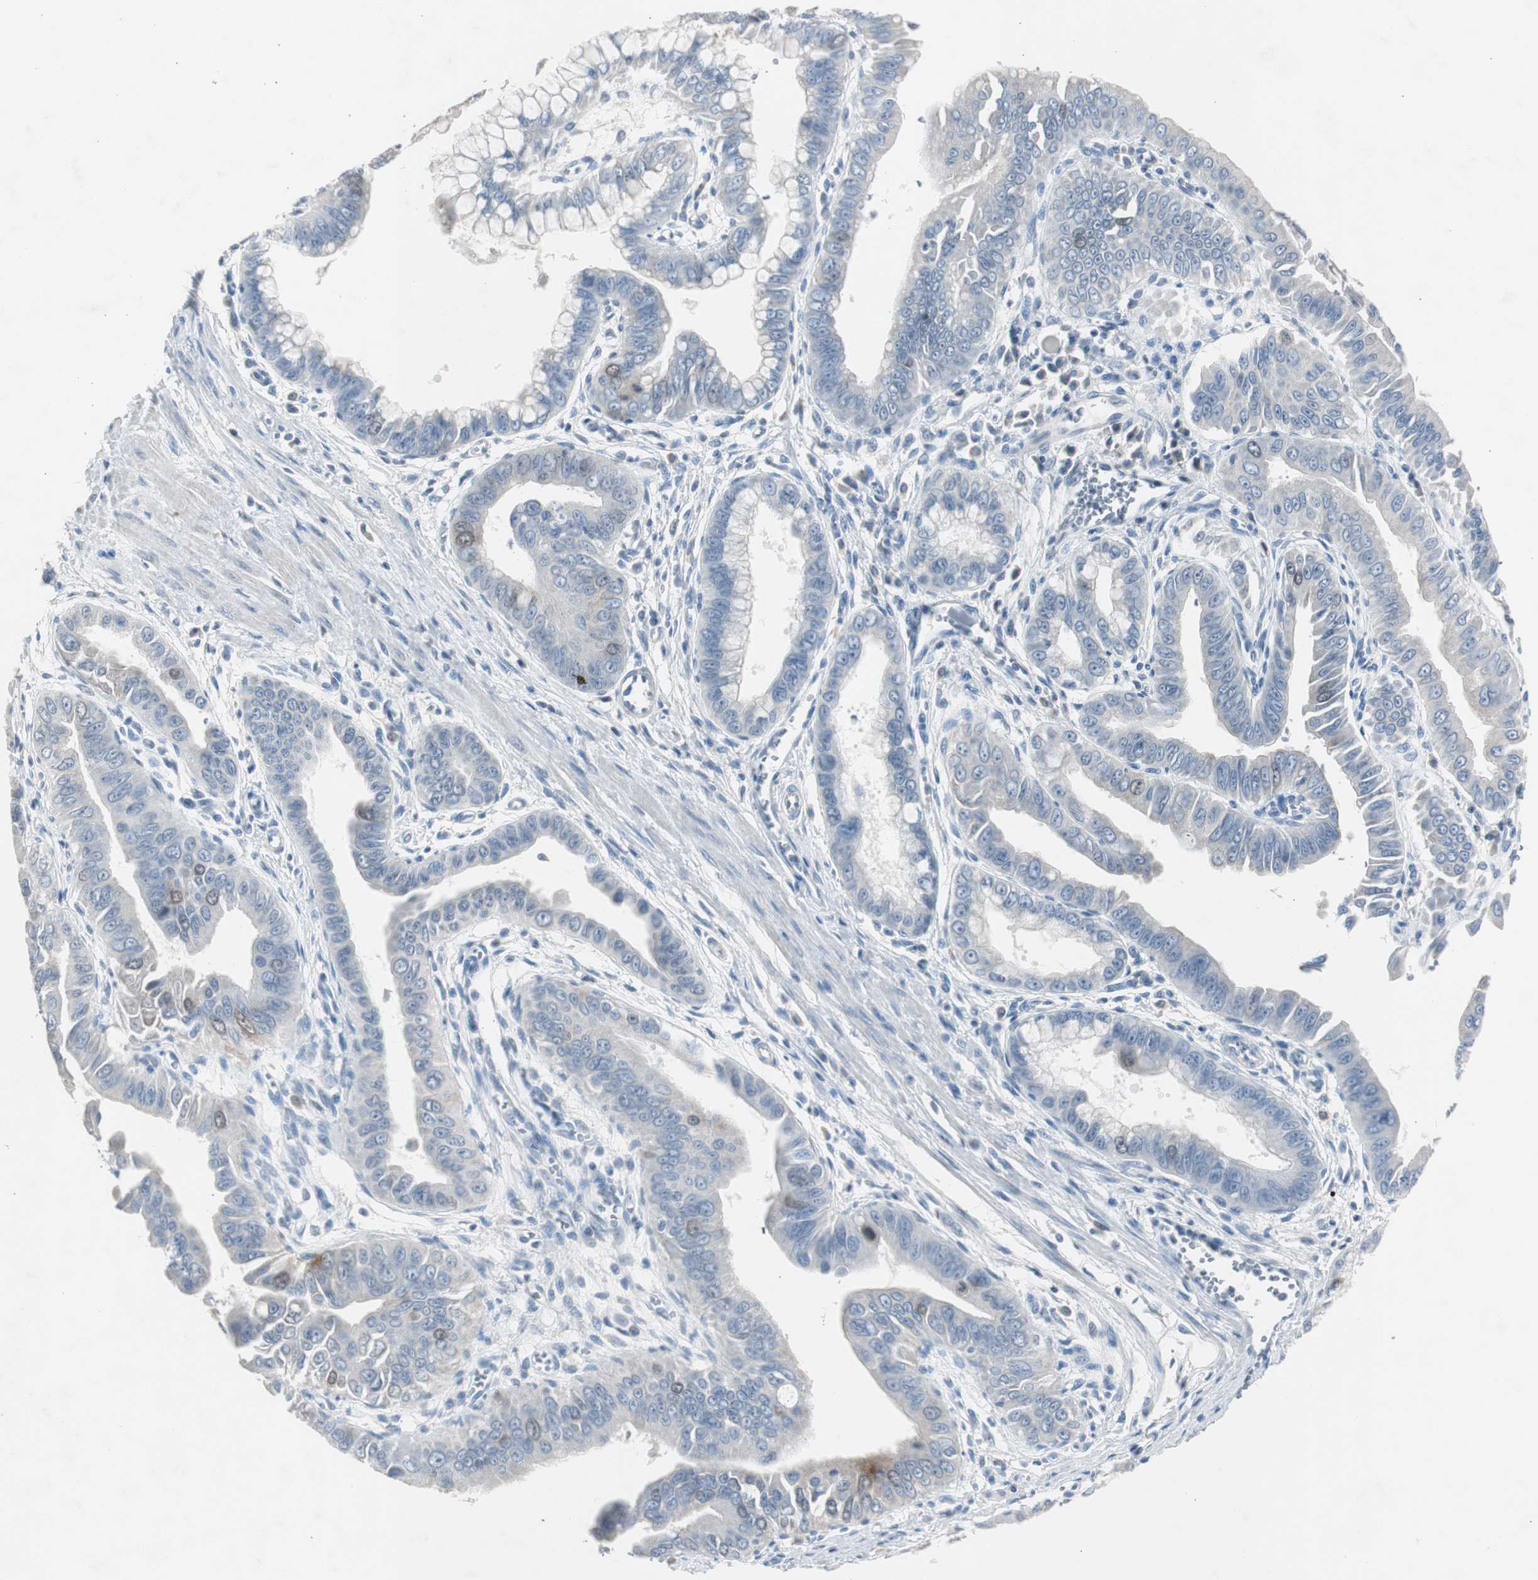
{"staining": {"intensity": "negative", "quantity": "none", "location": "none"}, "tissue": "pancreatic cancer", "cell_type": "Tumor cells", "image_type": "cancer", "snomed": [{"axis": "morphology", "description": "Normal tissue, NOS"}, {"axis": "topography", "description": "Lymph node"}], "caption": "Pancreatic cancer was stained to show a protein in brown. There is no significant staining in tumor cells.", "gene": "TK1", "patient": {"sex": "male", "age": 50}}